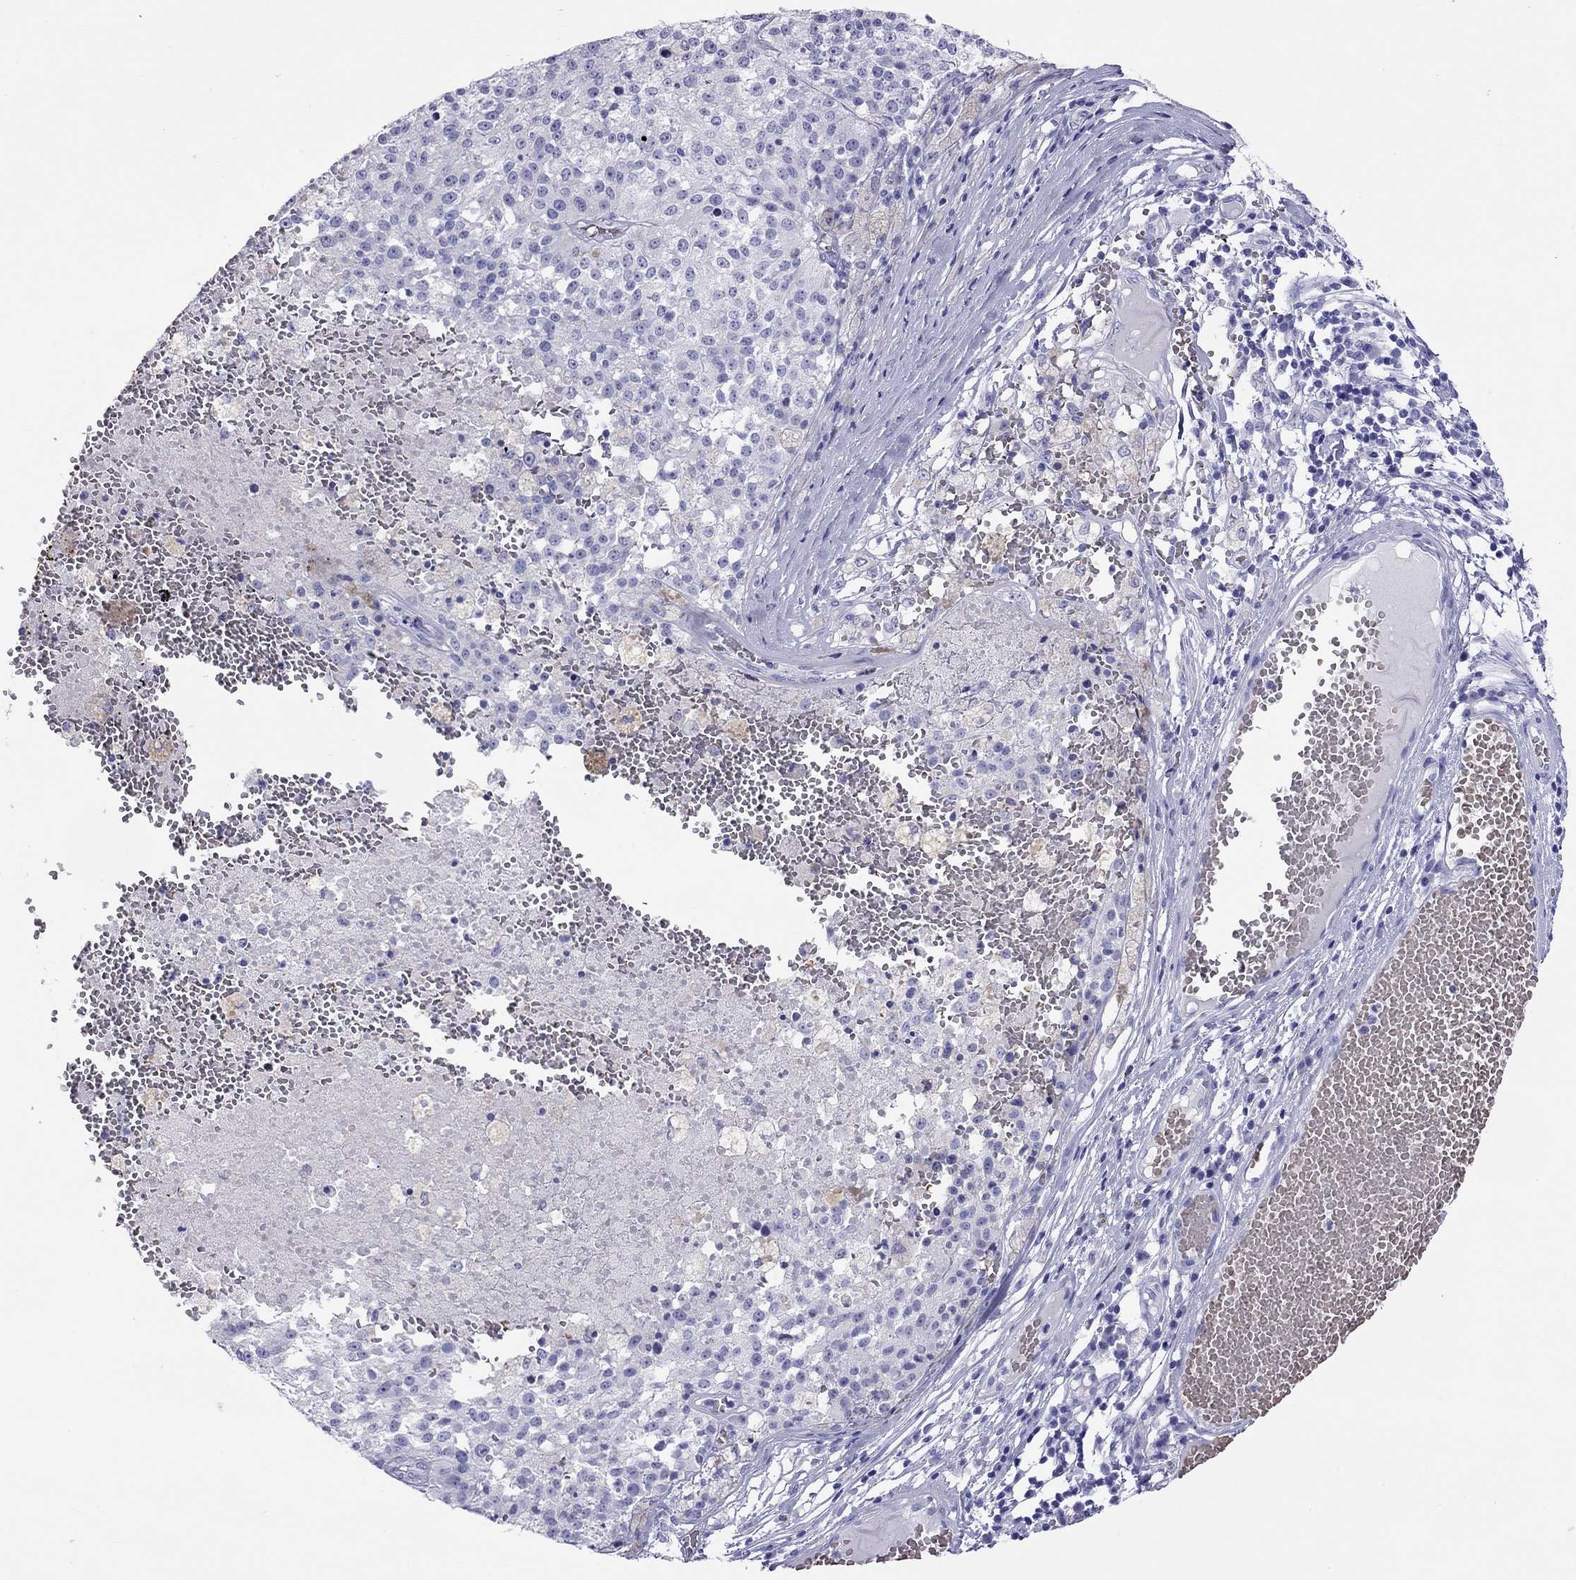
{"staining": {"intensity": "negative", "quantity": "none", "location": "none"}, "tissue": "melanoma", "cell_type": "Tumor cells", "image_type": "cancer", "snomed": [{"axis": "morphology", "description": "Malignant melanoma, Metastatic site"}, {"axis": "topography", "description": "Lymph node"}], "caption": "Tumor cells show no significant protein positivity in melanoma. (DAB IHC with hematoxylin counter stain).", "gene": "PTPRN", "patient": {"sex": "female", "age": 64}}